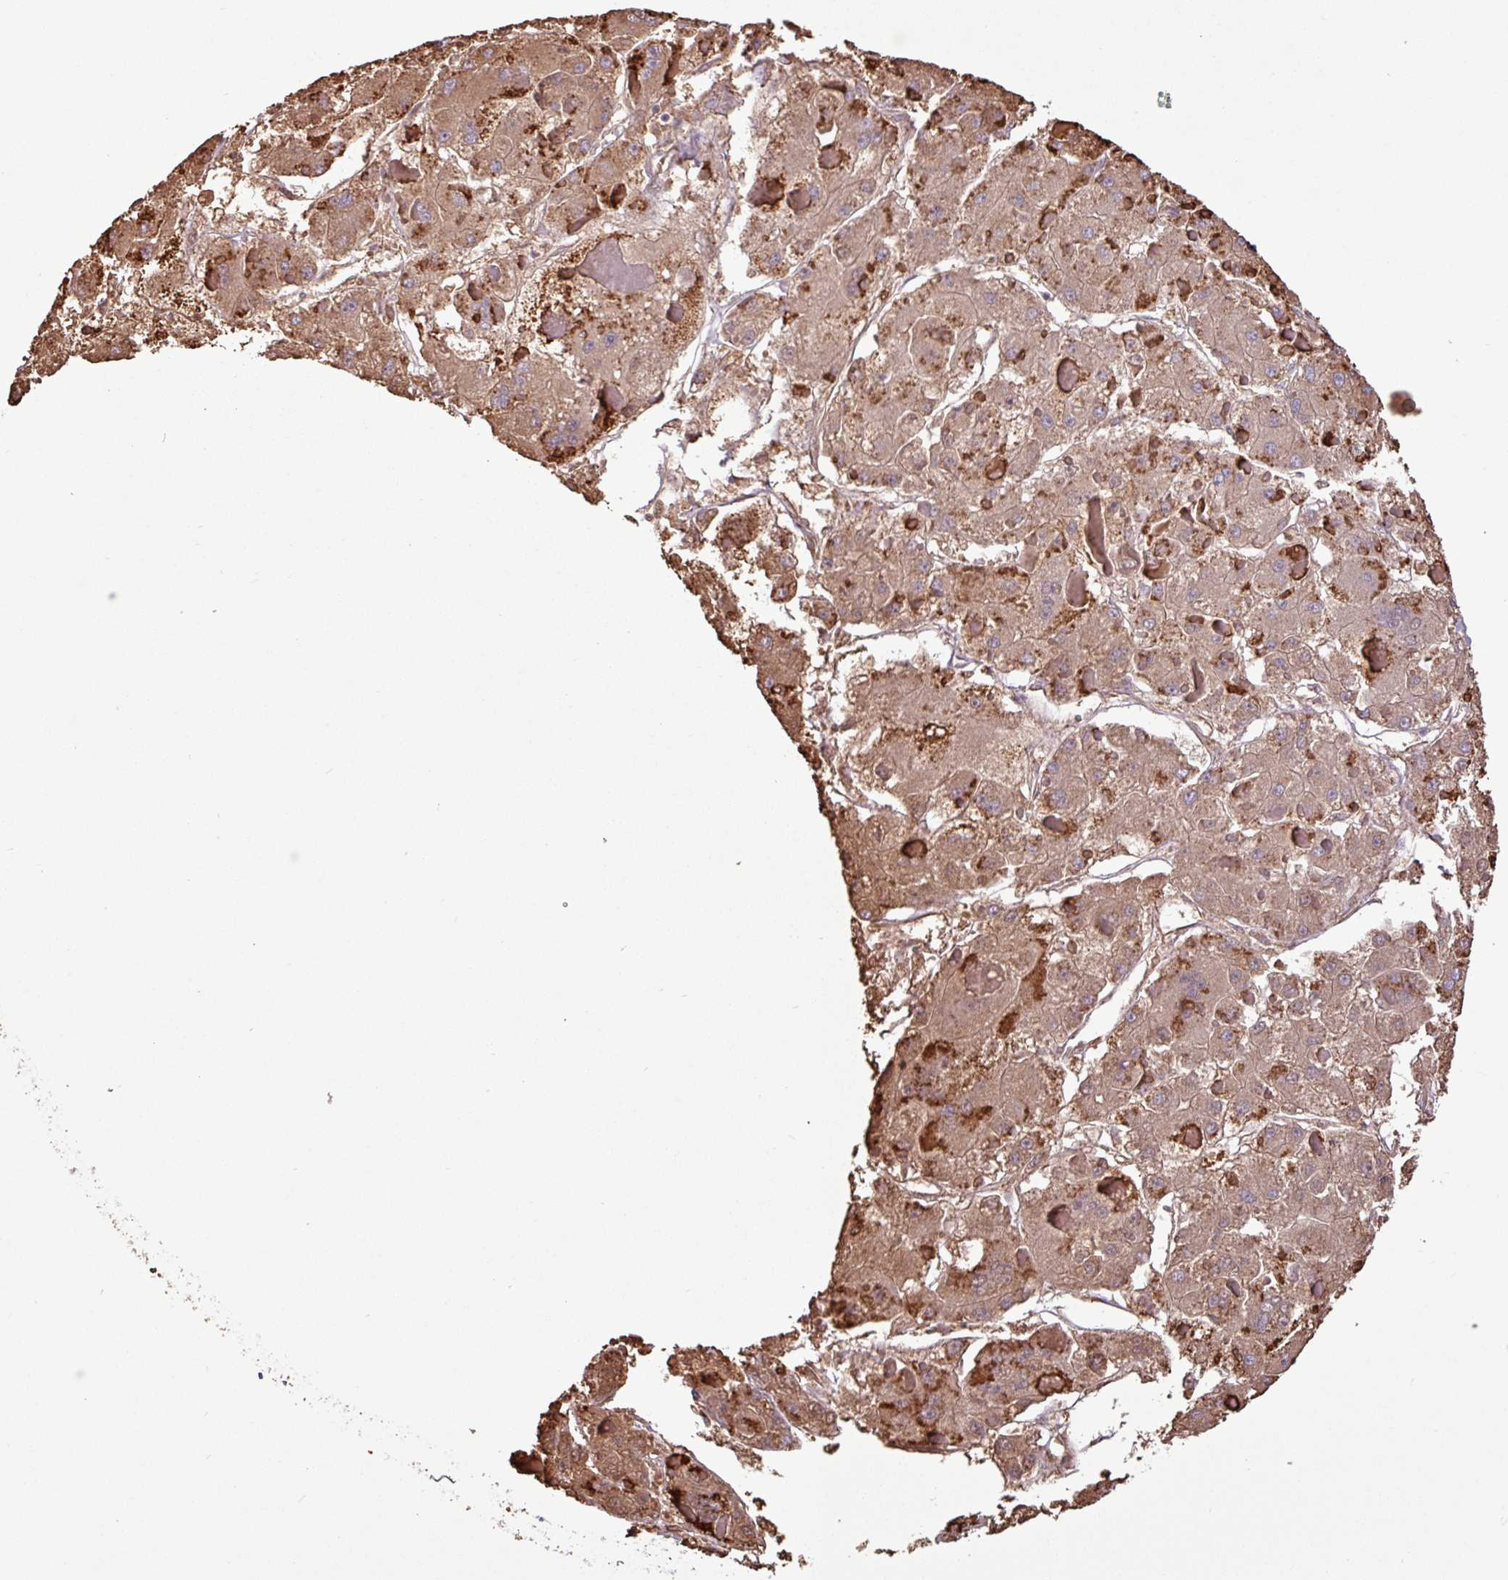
{"staining": {"intensity": "moderate", "quantity": "25%-75%", "location": "cytoplasmic/membranous"}, "tissue": "liver cancer", "cell_type": "Tumor cells", "image_type": "cancer", "snomed": [{"axis": "morphology", "description": "Carcinoma, Hepatocellular, NOS"}, {"axis": "topography", "description": "Liver"}], "caption": "Moderate cytoplasmic/membranous expression for a protein is identified in about 25%-75% of tumor cells of hepatocellular carcinoma (liver) using IHC.", "gene": "CHST11", "patient": {"sex": "female", "age": 73}}